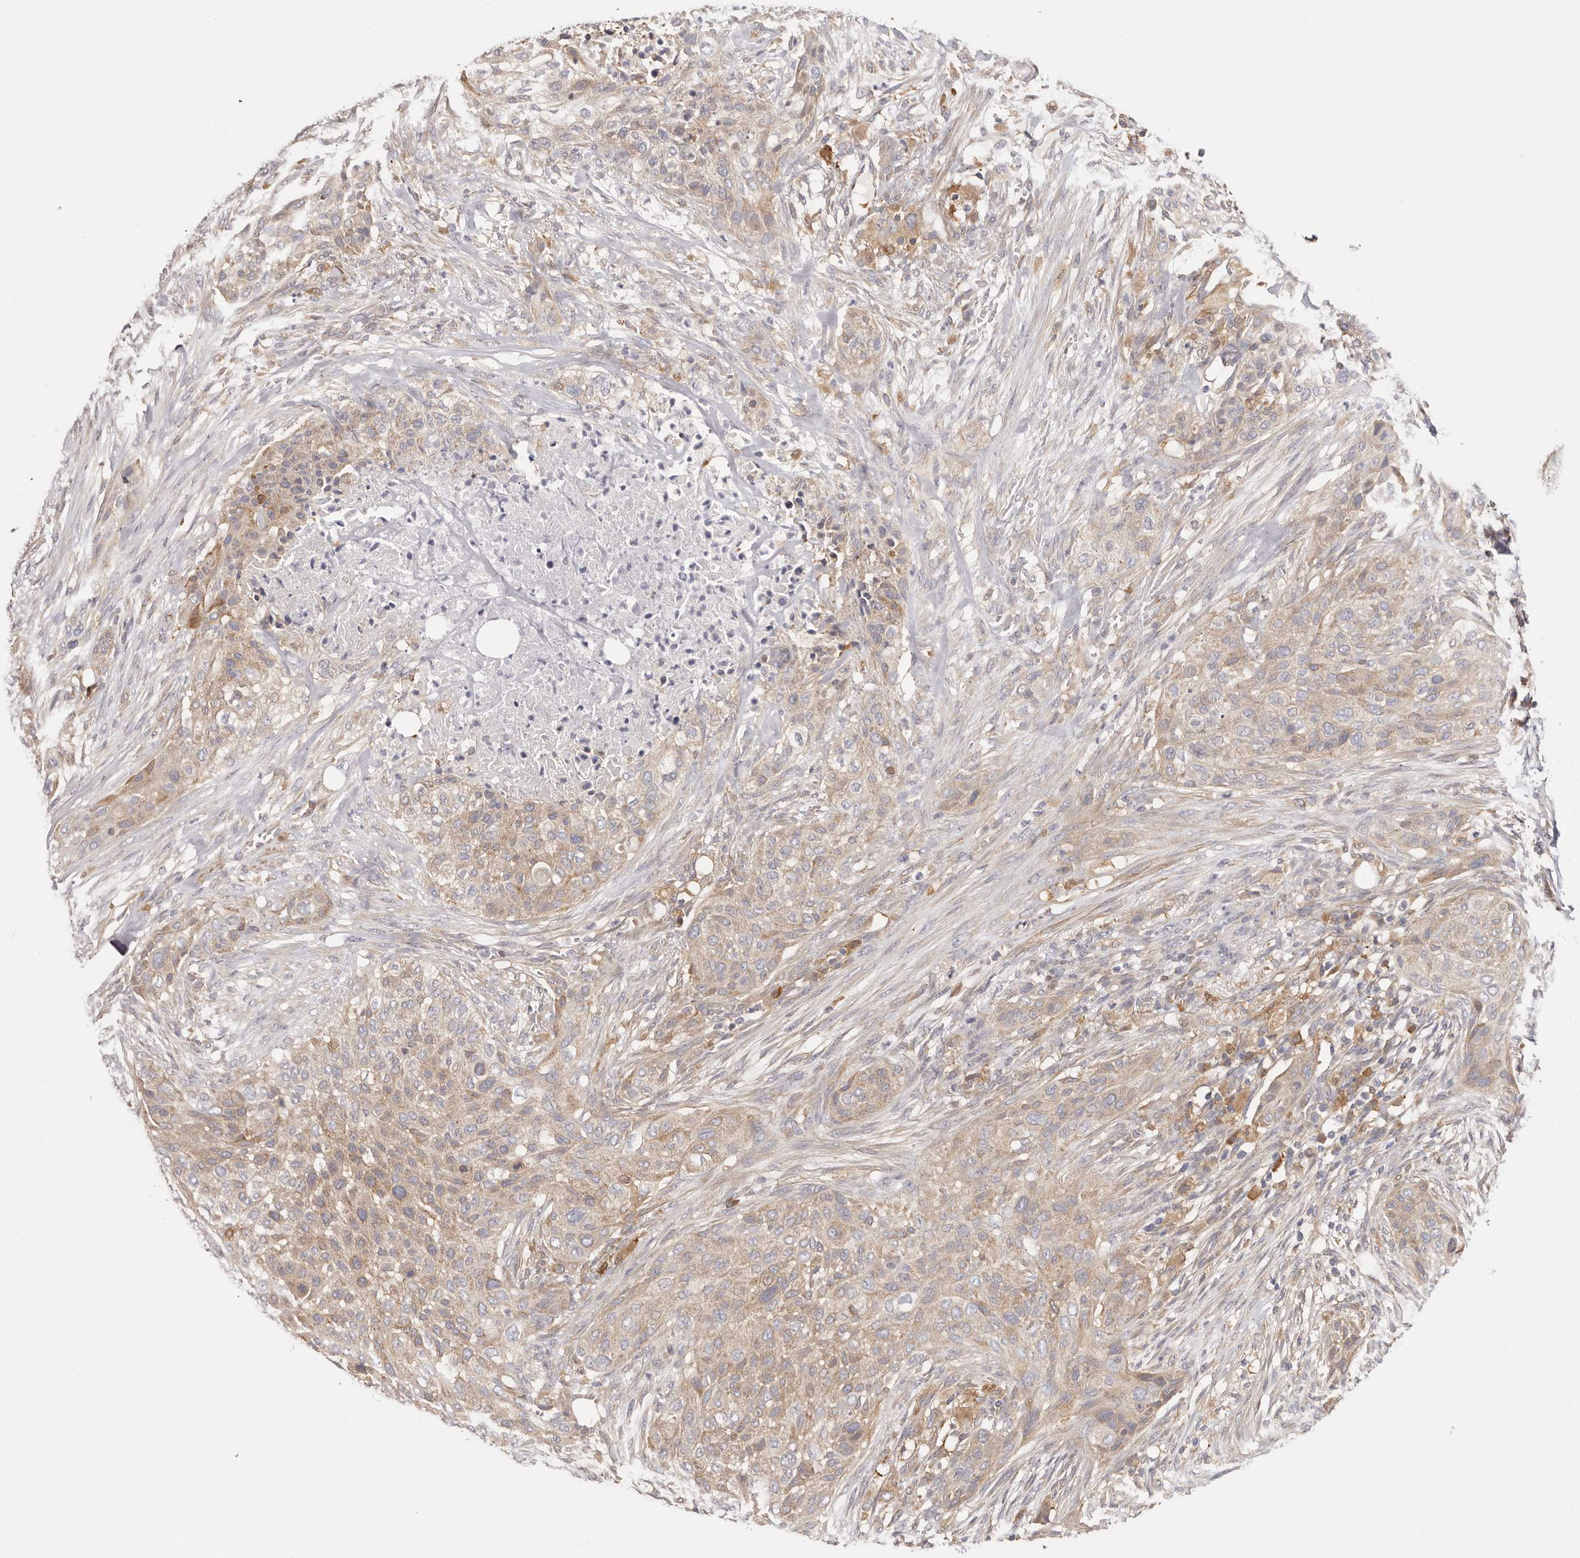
{"staining": {"intensity": "weak", "quantity": "25%-75%", "location": "cytoplasmic/membranous"}, "tissue": "urothelial cancer", "cell_type": "Tumor cells", "image_type": "cancer", "snomed": [{"axis": "morphology", "description": "Urothelial carcinoma, High grade"}, {"axis": "topography", "description": "Urinary bladder"}], "caption": "A low amount of weak cytoplasmic/membranous staining is appreciated in approximately 25%-75% of tumor cells in urothelial cancer tissue.", "gene": "LAP3", "patient": {"sex": "male", "age": 35}}